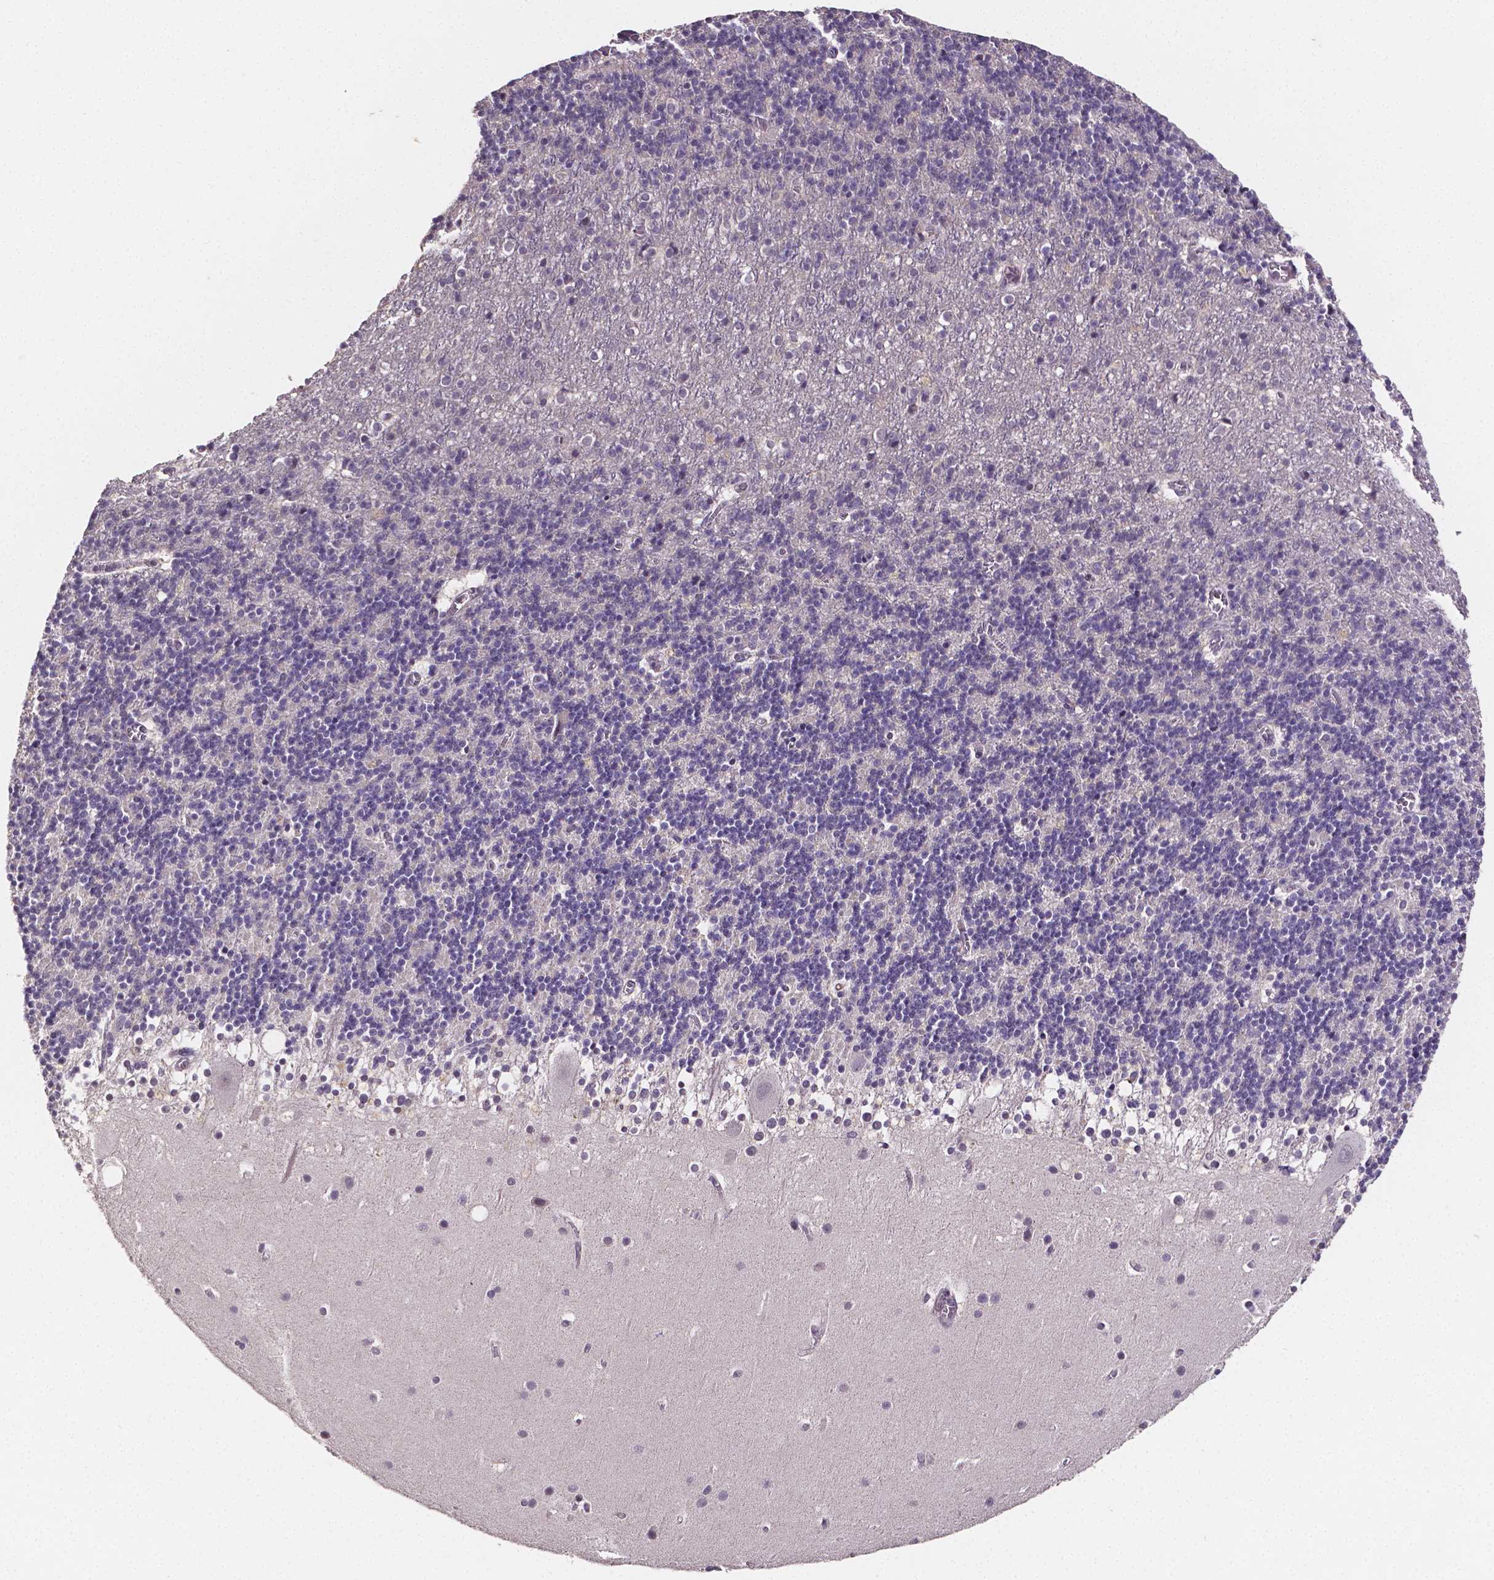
{"staining": {"intensity": "negative", "quantity": "none", "location": "none"}, "tissue": "cerebellum", "cell_type": "Cells in granular layer", "image_type": "normal", "snomed": [{"axis": "morphology", "description": "Normal tissue, NOS"}, {"axis": "topography", "description": "Cerebellum"}], "caption": "A photomicrograph of human cerebellum is negative for staining in cells in granular layer. (Brightfield microscopy of DAB (3,3'-diaminobenzidine) immunohistochemistry at high magnification).", "gene": "NRGN", "patient": {"sex": "male", "age": 70}}